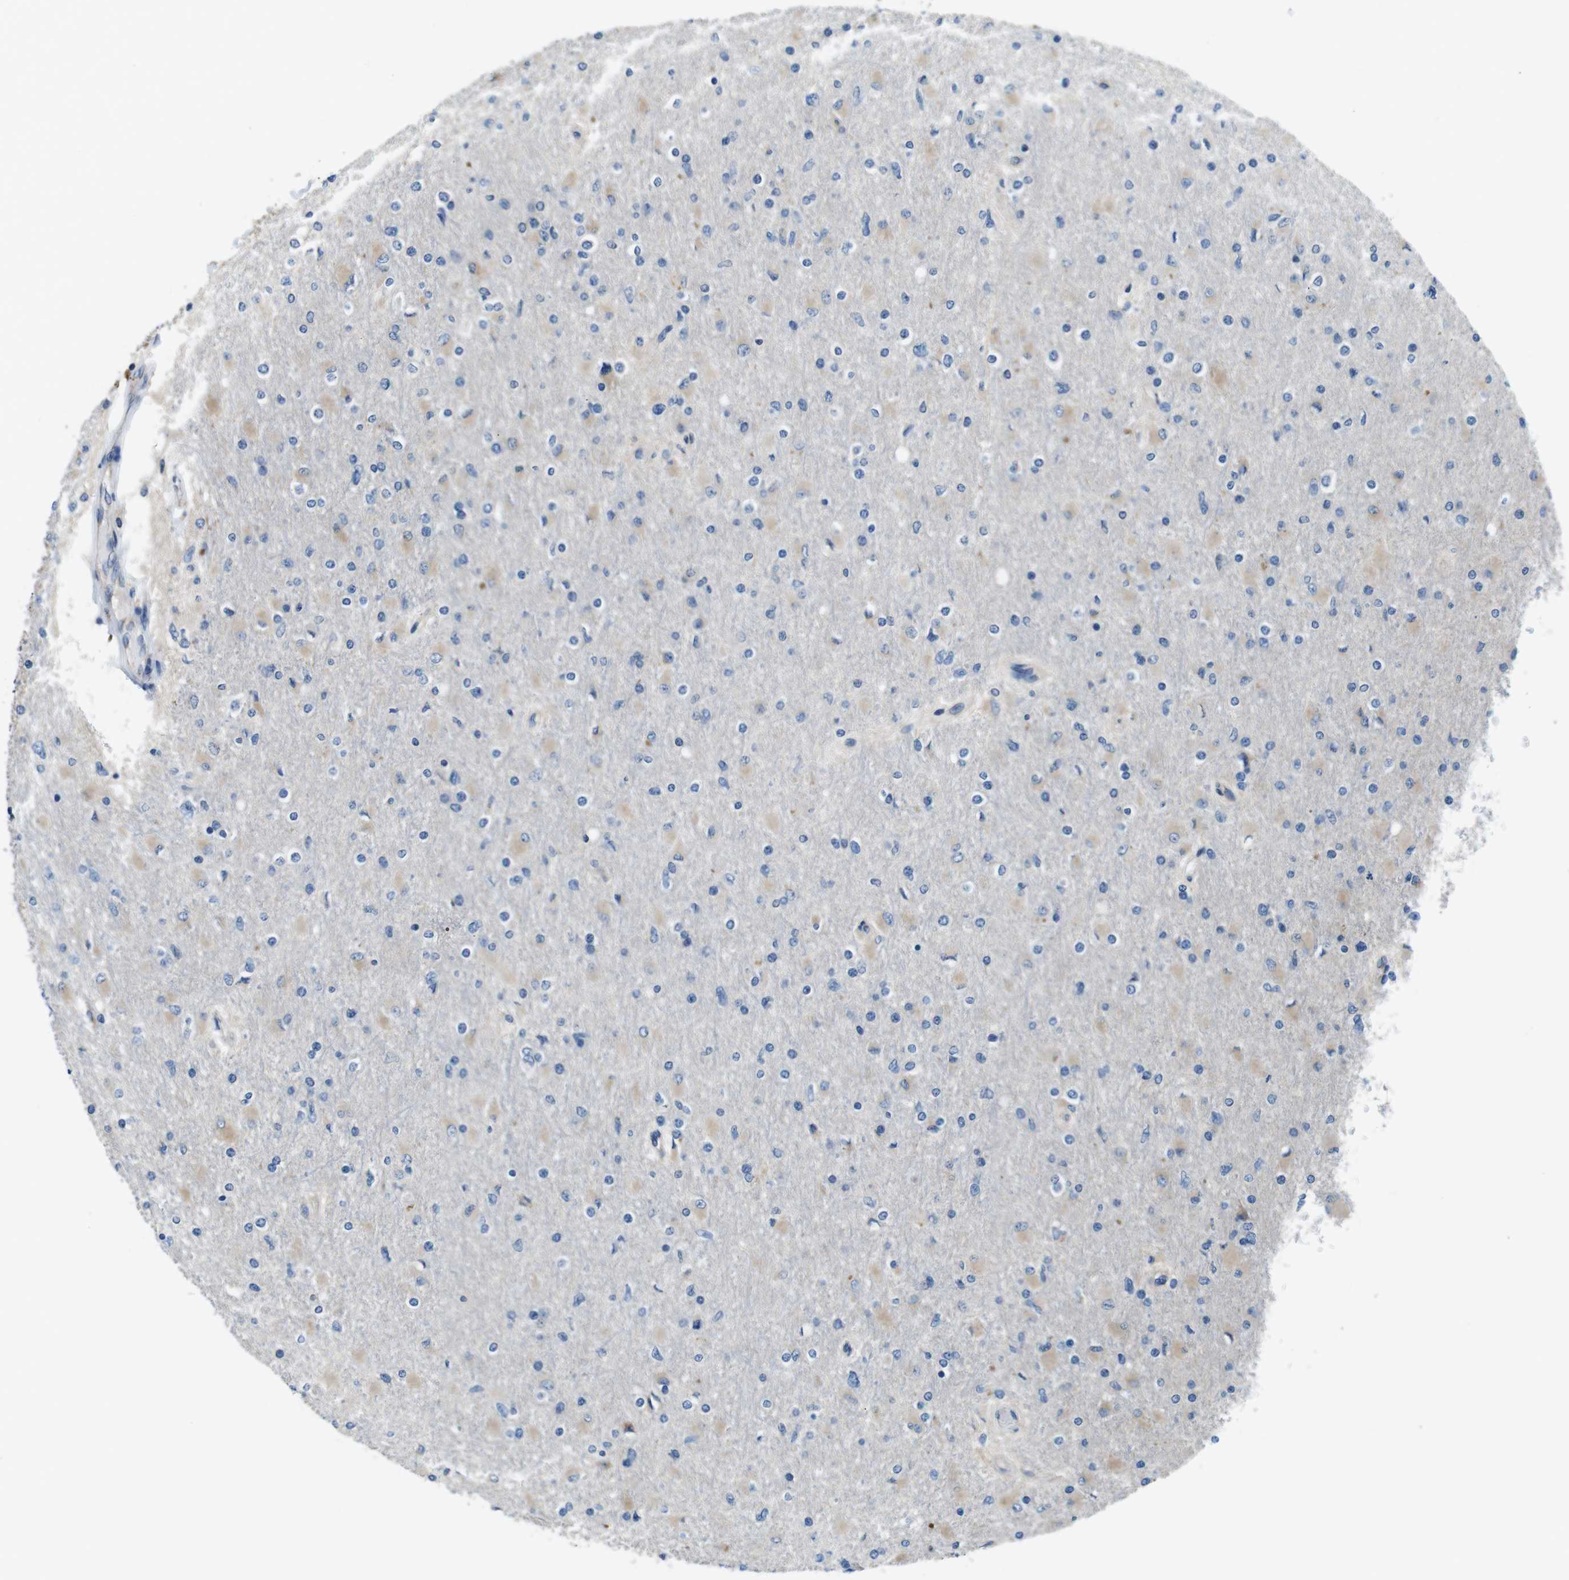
{"staining": {"intensity": "weak", "quantity": "<25%", "location": "cytoplasmic/membranous"}, "tissue": "glioma", "cell_type": "Tumor cells", "image_type": "cancer", "snomed": [{"axis": "morphology", "description": "Glioma, malignant, High grade"}, {"axis": "topography", "description": "Cerebral cortex"}], "caption": "Immunohistochemistry (IHC) photomicrograph of neoplastic tissue: malignant glioma (high-grade) stained with DAB exhibits no significant protein expression in tumor cells.", "gene": "DENND4C", "patient": {"sex": "female", "age": 36}}